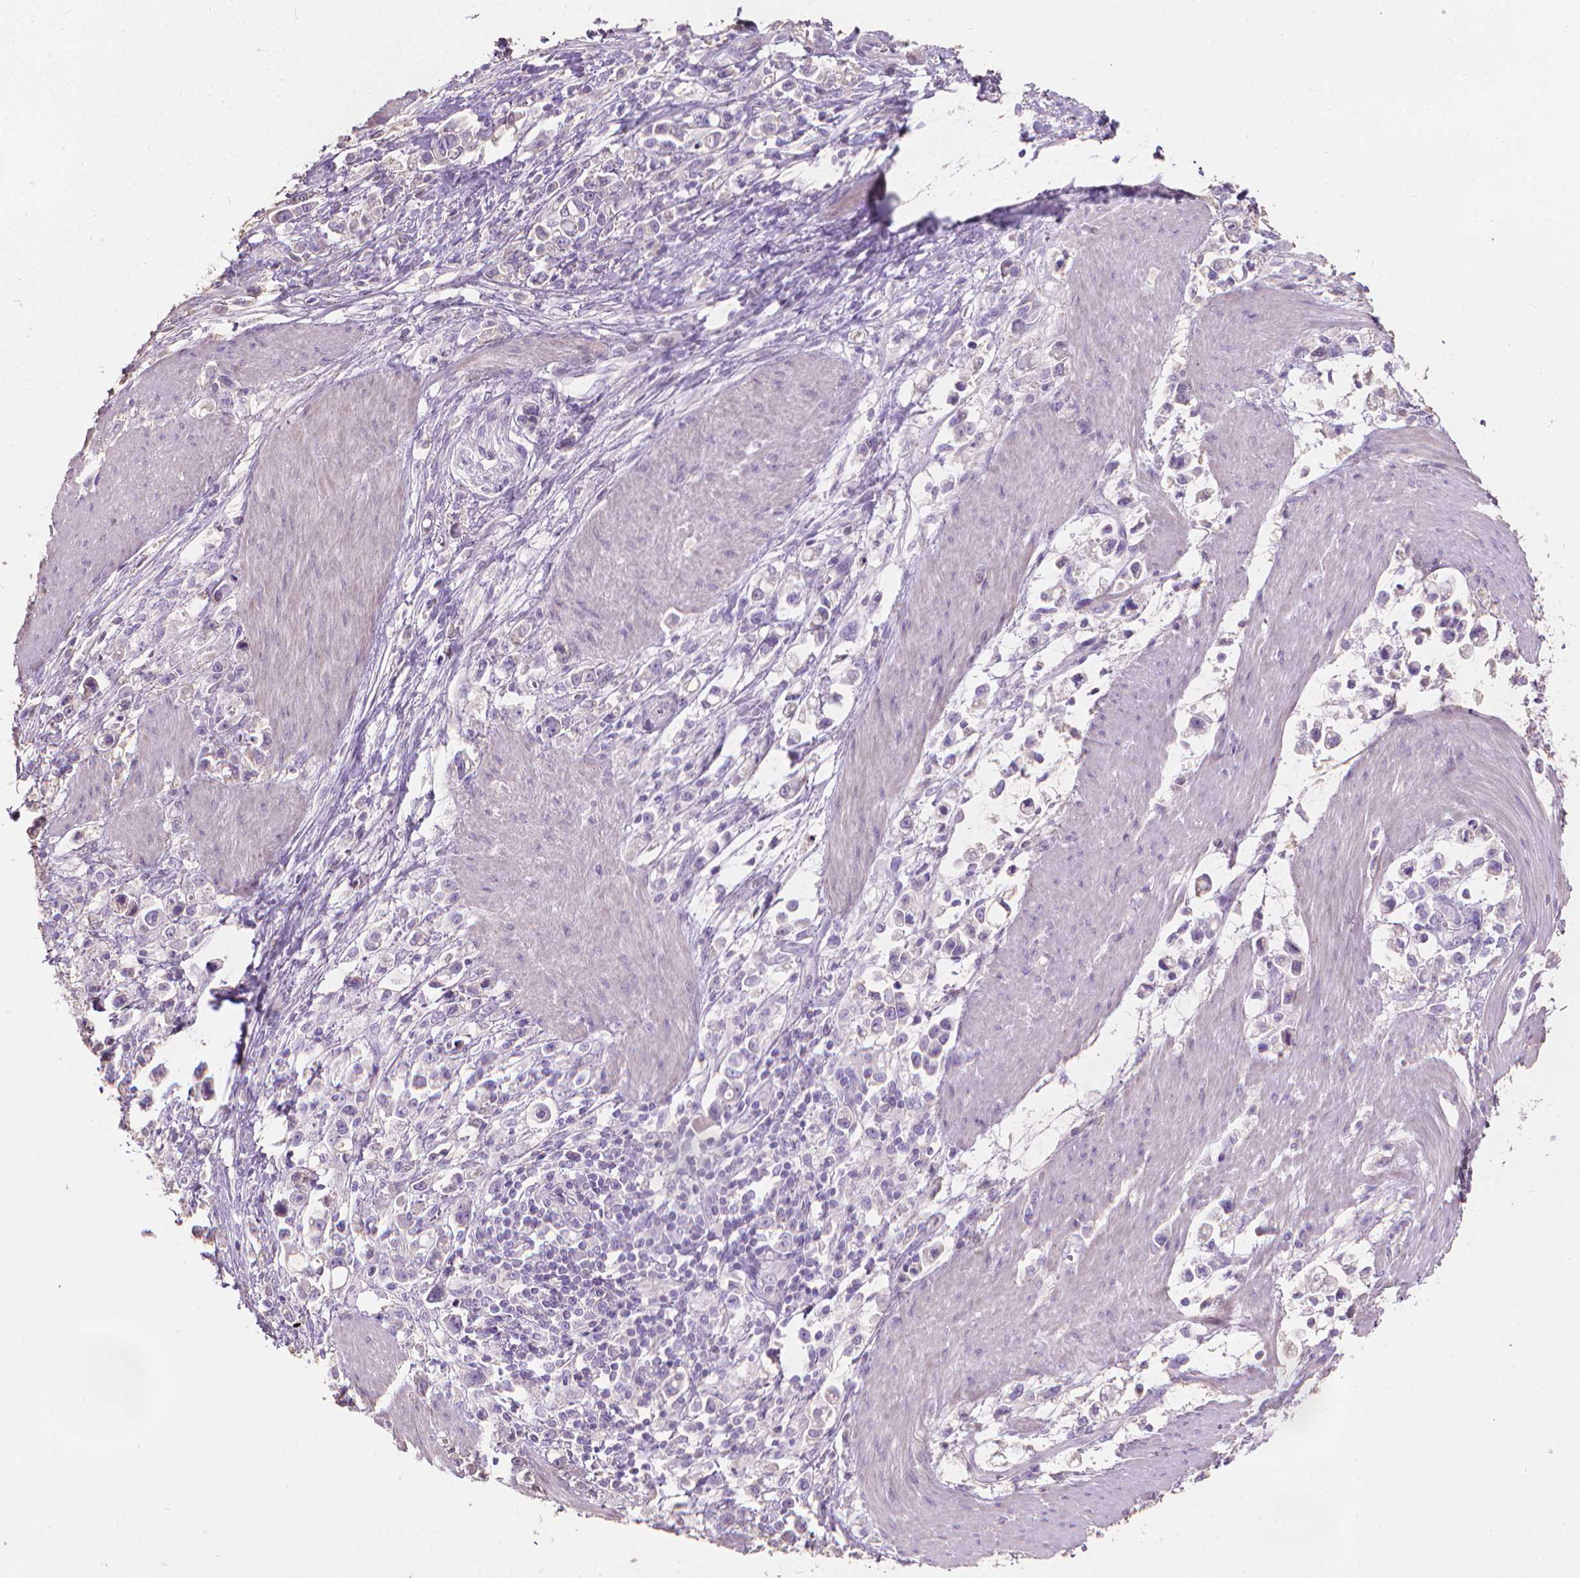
{"staining": {"intensity": "negative", "quantity": "none", "location": "none"}, "tissue": "stomach cancer", "cell_type": "Tumor cells", "image_type": "cancer", "snomed": [{"axis": "morphology", "description": "Adenocarcinoma, NOS"}, {"axis": "topography", "description": "Stomach"}], "caption": "Tumor cells show no significant staining in stomach cancer.", "gene": "CABCOCO1", "patient": {"sex": "male", "age": 63}}